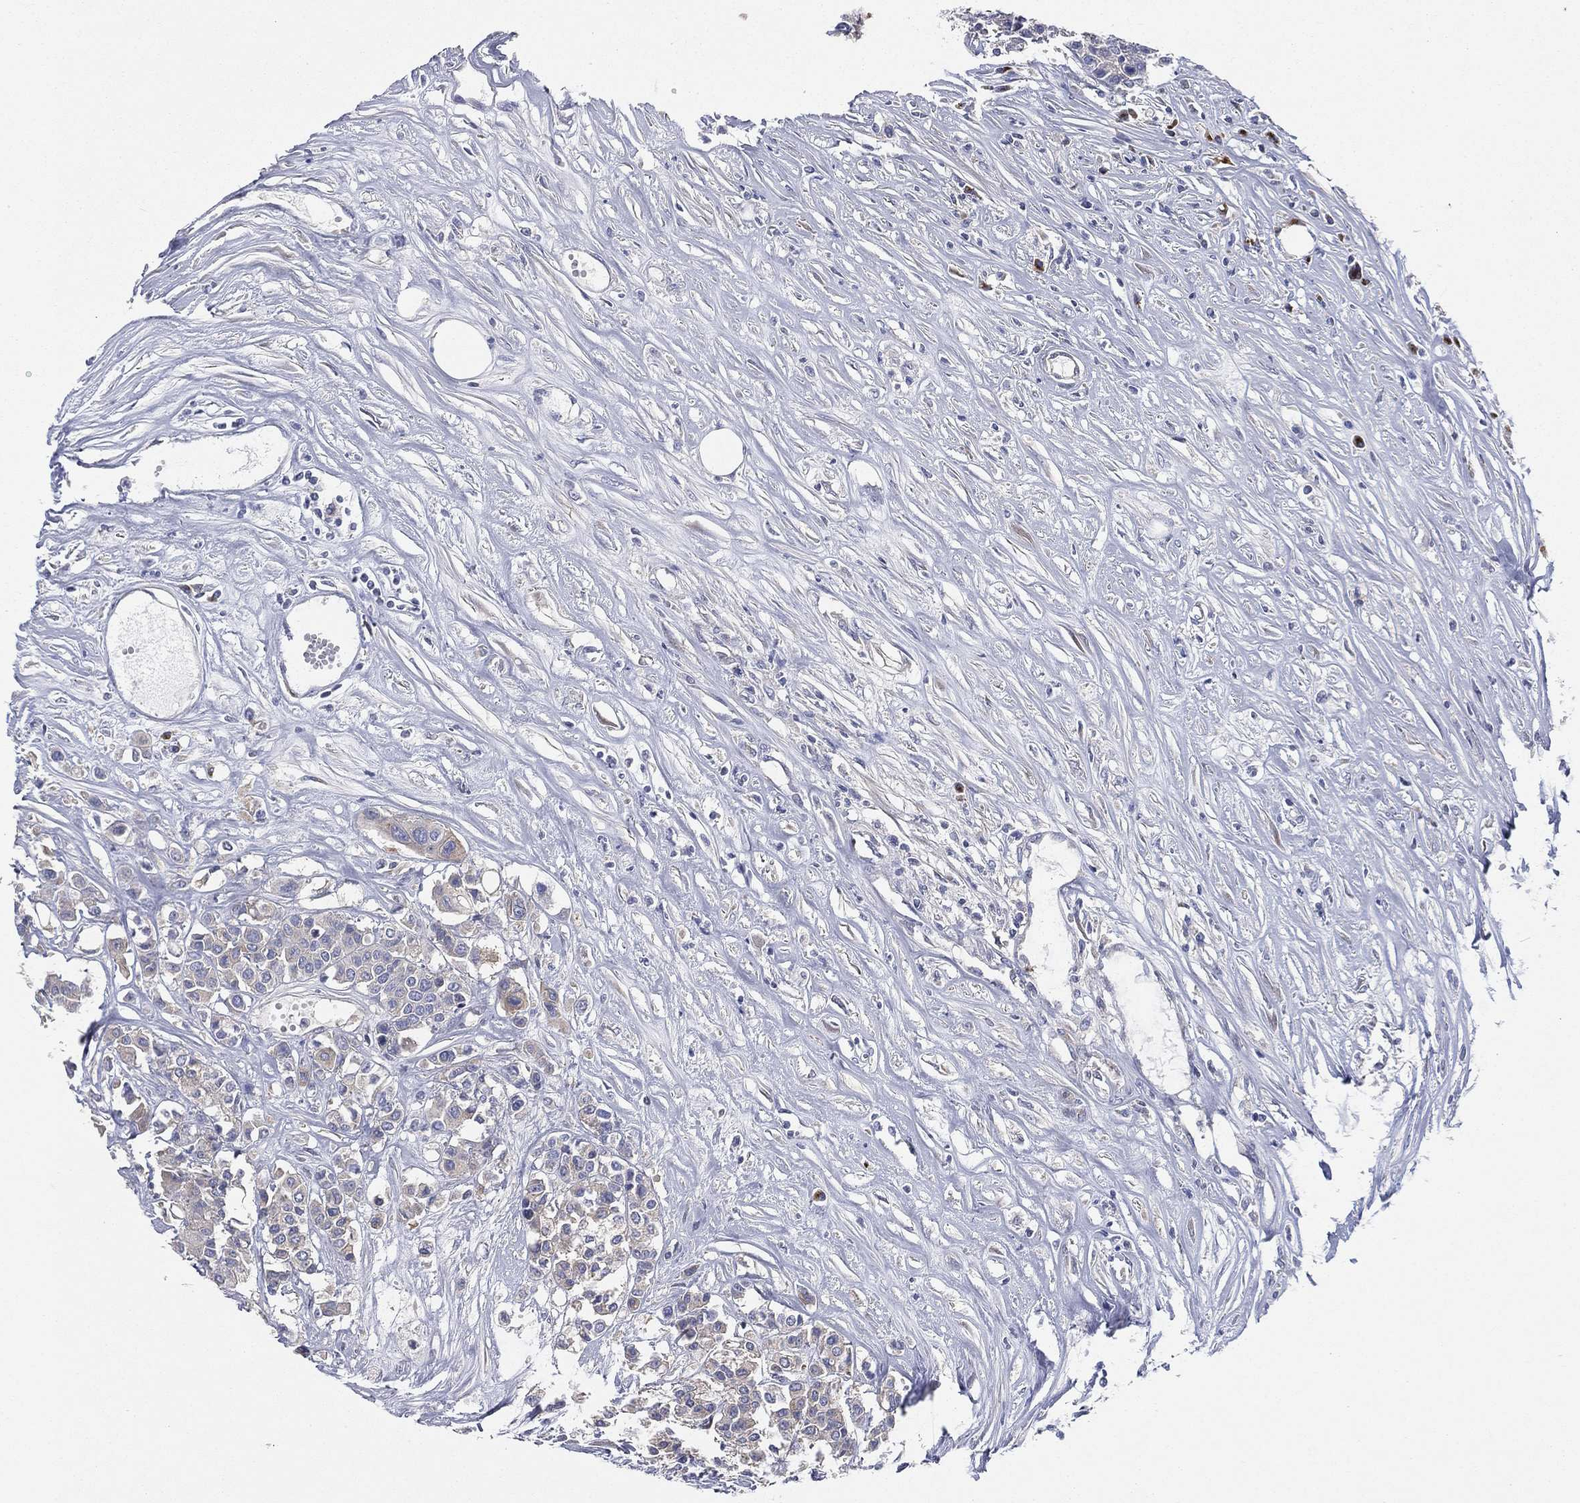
{"staining": {"intensity": "negative", "quantity": "none", "location": "none"}, "tissue": "carcinoid", "cell_type": "Tumor cells", "image_type": "cancer", "snomed": [{"axis": "morphology", "description": "Carcinoid, malignant, NOS"}, {"axis": "topography", "description": "Colon"}], "caption": "High power microscopy photomicrograph of an immunohistochemistry (IHC) photomicrograph of carcinoid (malignant), revealing no significant staining in tumor cells.", "gene": "ATP8A2", "patient": {"sex": "male", "age": 81}}